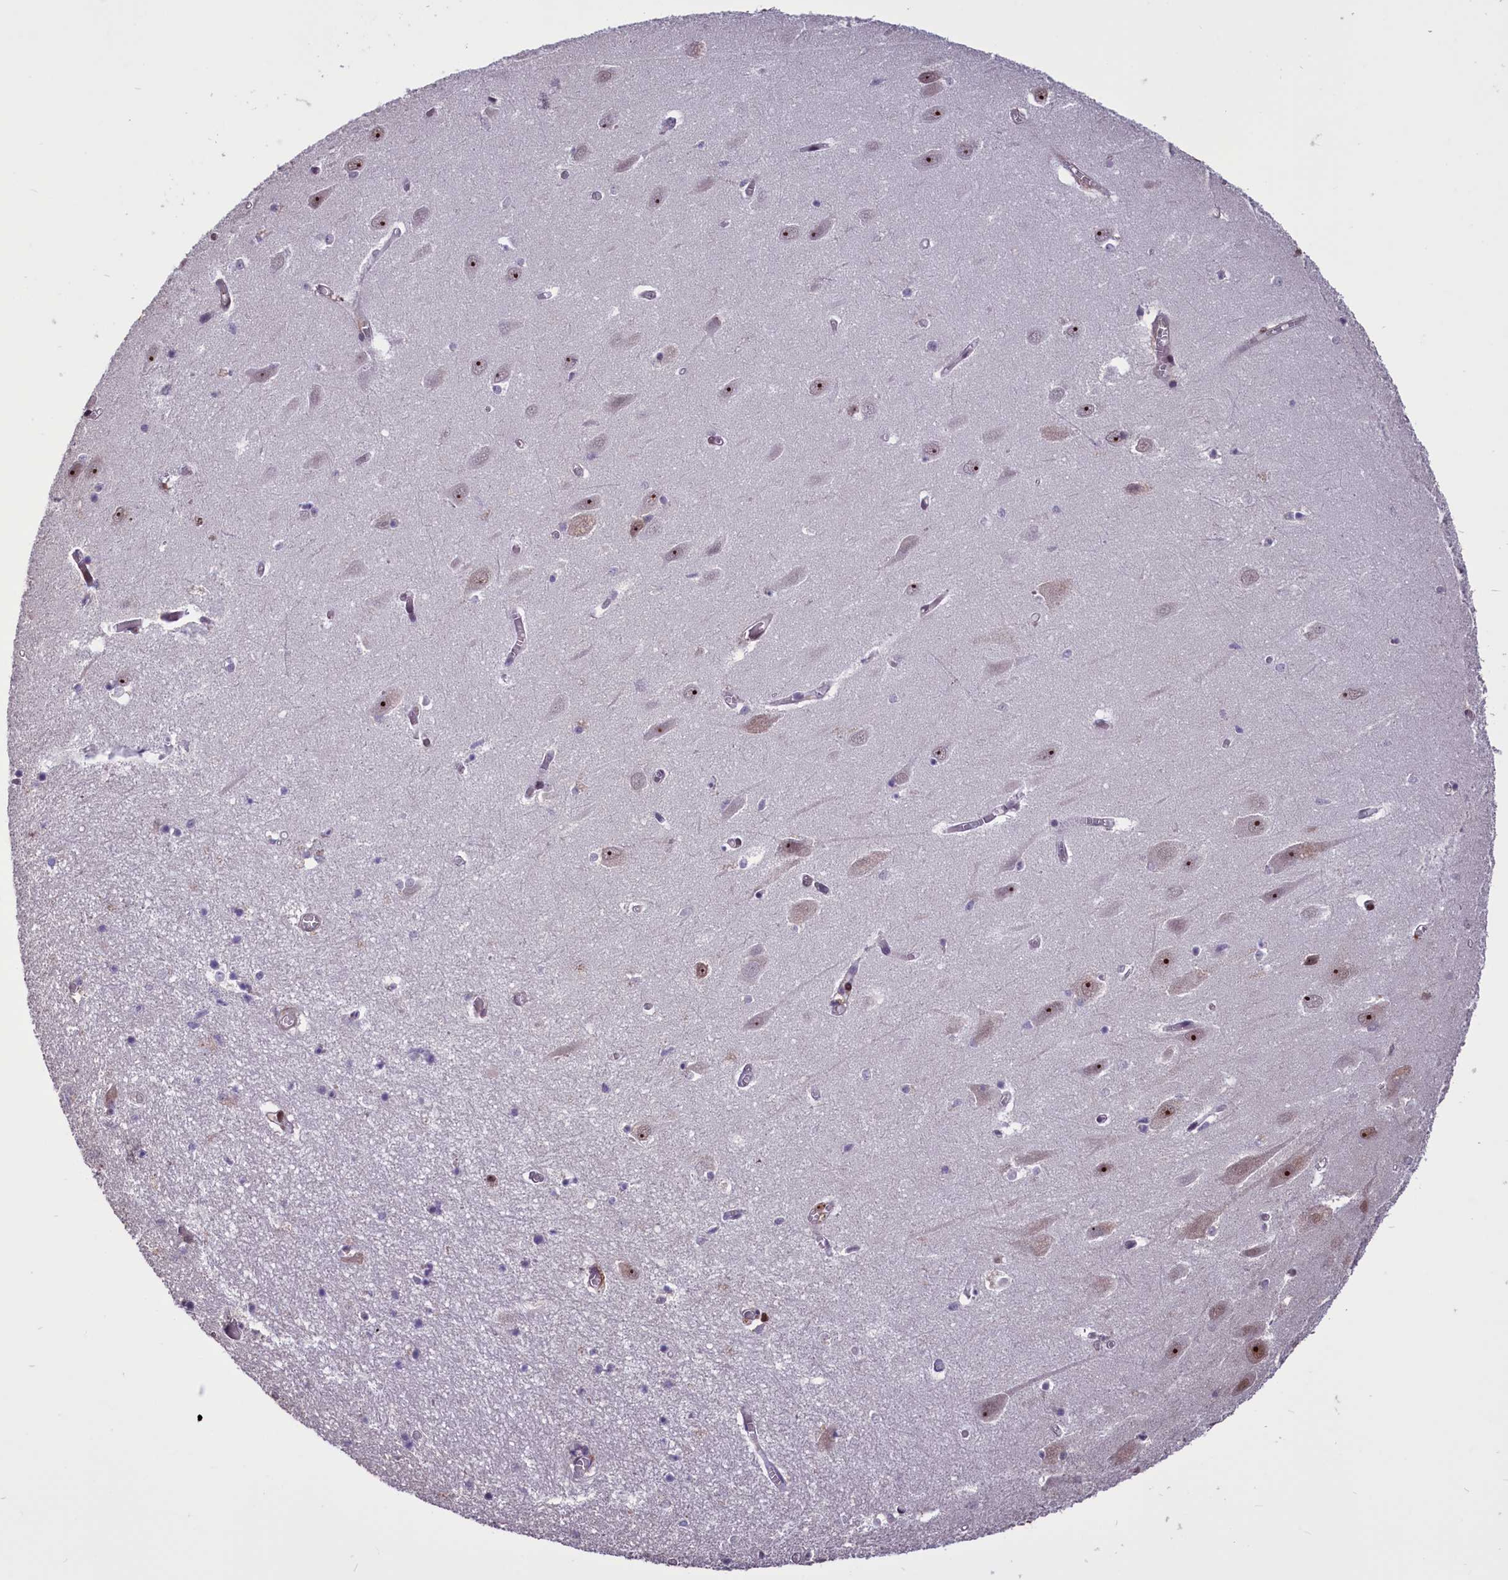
{"staining": {"intensity": "moderate", "quantity": "<25%", "location": "nuclear"}, "tissue": "hippocampus", "cell_type": "Glial cells", "image_type": "normal", "snomed": [{"axis": "morphology", "description": "Normal tissue, NOS"}, {"axis": "topography", "description": "Hippocampus"}], "caption": "Moderate nuclear positivity is present in about <25% of glial cells in unremarkable hippocampus. The protein of interest is shown in brown color, while the nuclei are stained blue.", "gene": "SHFL", "patient": {"sex": "female", "age": 64}}